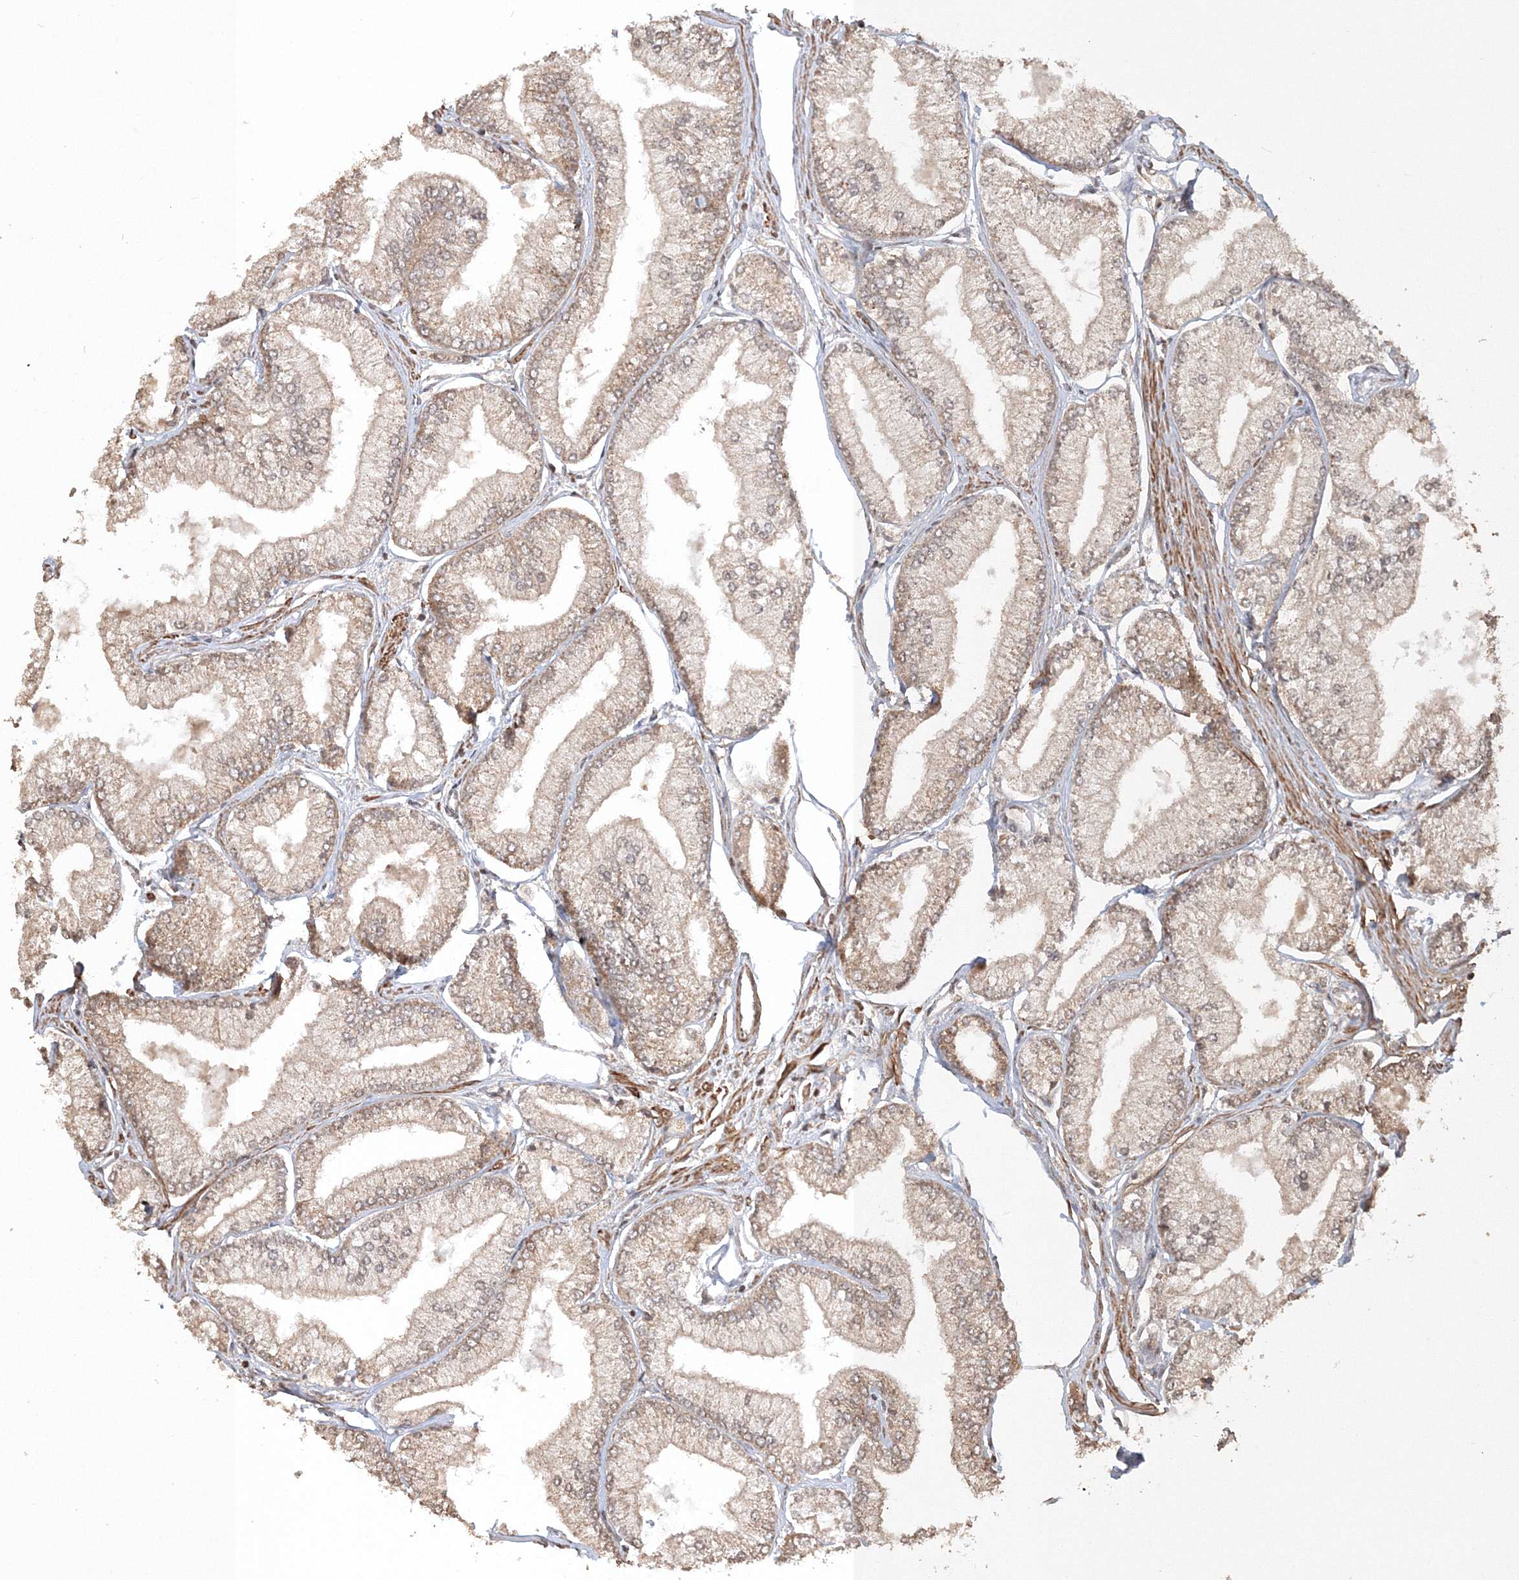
{"staining": {"intensity": "moderate", "quantity": "25%-75%", "location": "cytoplasmic/membranous"}, "tissue": "prostate cancer", "cell_type": "Tumor cells", "image_type": "cancer", "snomed": [{"axis": "morphology", "description": "Adenocarcinoma, Low grade"}, {"axis": "topography", "description": "Prostate"}], "caption": "About 25%-75% of tumor cells in low-grade adenocarcinoma (prostate) demonstrate moderate cytoplasmic/membranous protein positivity as visualized by brown immunohistochemical staining.", "gene": "CCDC122", "patient": {"sex": "male", "age": 52}}